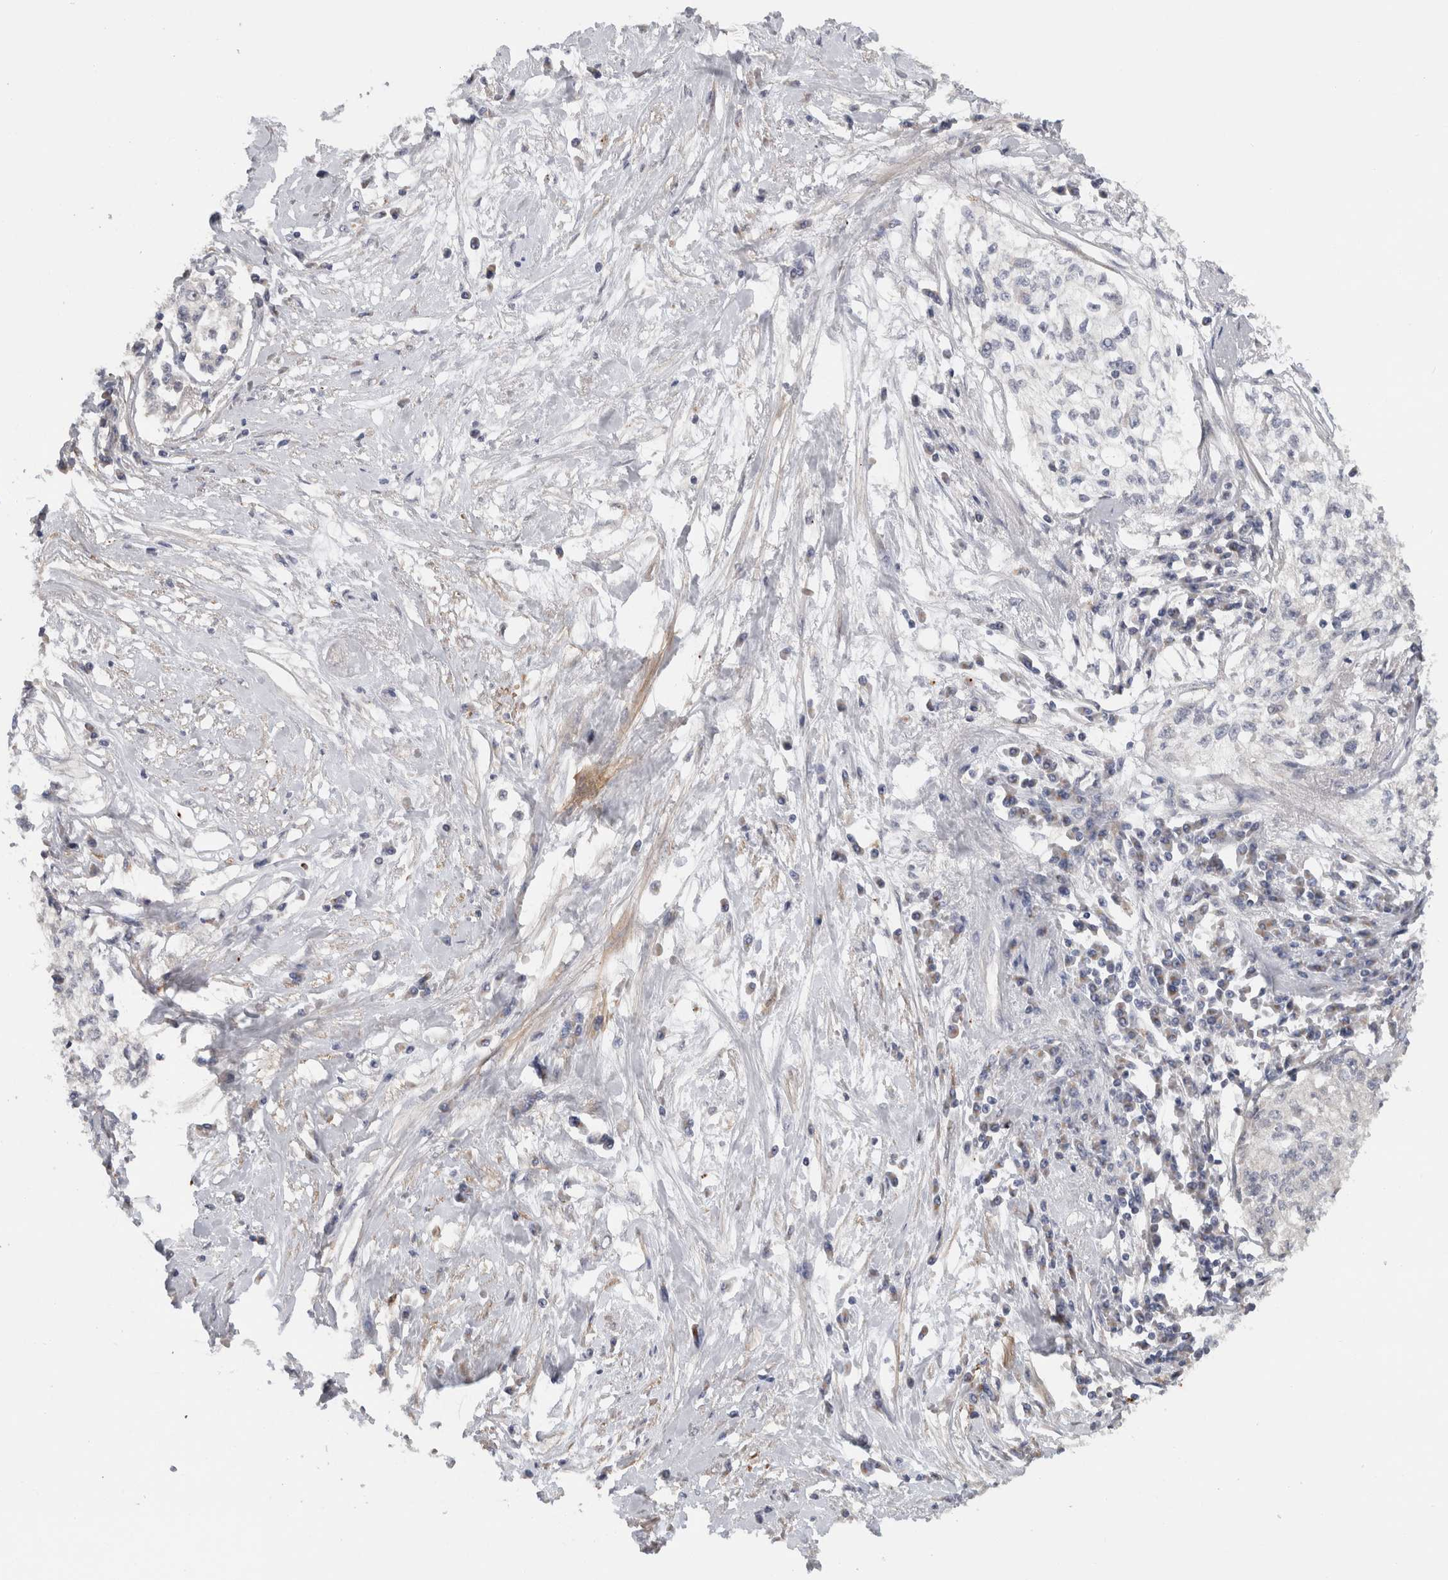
{"staining": {"intensity": "negative", "quantity": "none", "location": "none"}, "tissue": "cervical cancer", "cell_type": "Tumor cells", "image_type": "cancer", "snomed": [{"axis": "morphology", "description": "Squamous cell carcinoma, NOS"}, {"axis": "topography", "description": "Cervix"}], "caption": "Immunohistochemical staining of human cervical squamous cell carcinoma reveals no significant positivity in tumor cells.", "gene": "MGAT1", "patient": {"sex": "female", "age": 57}}